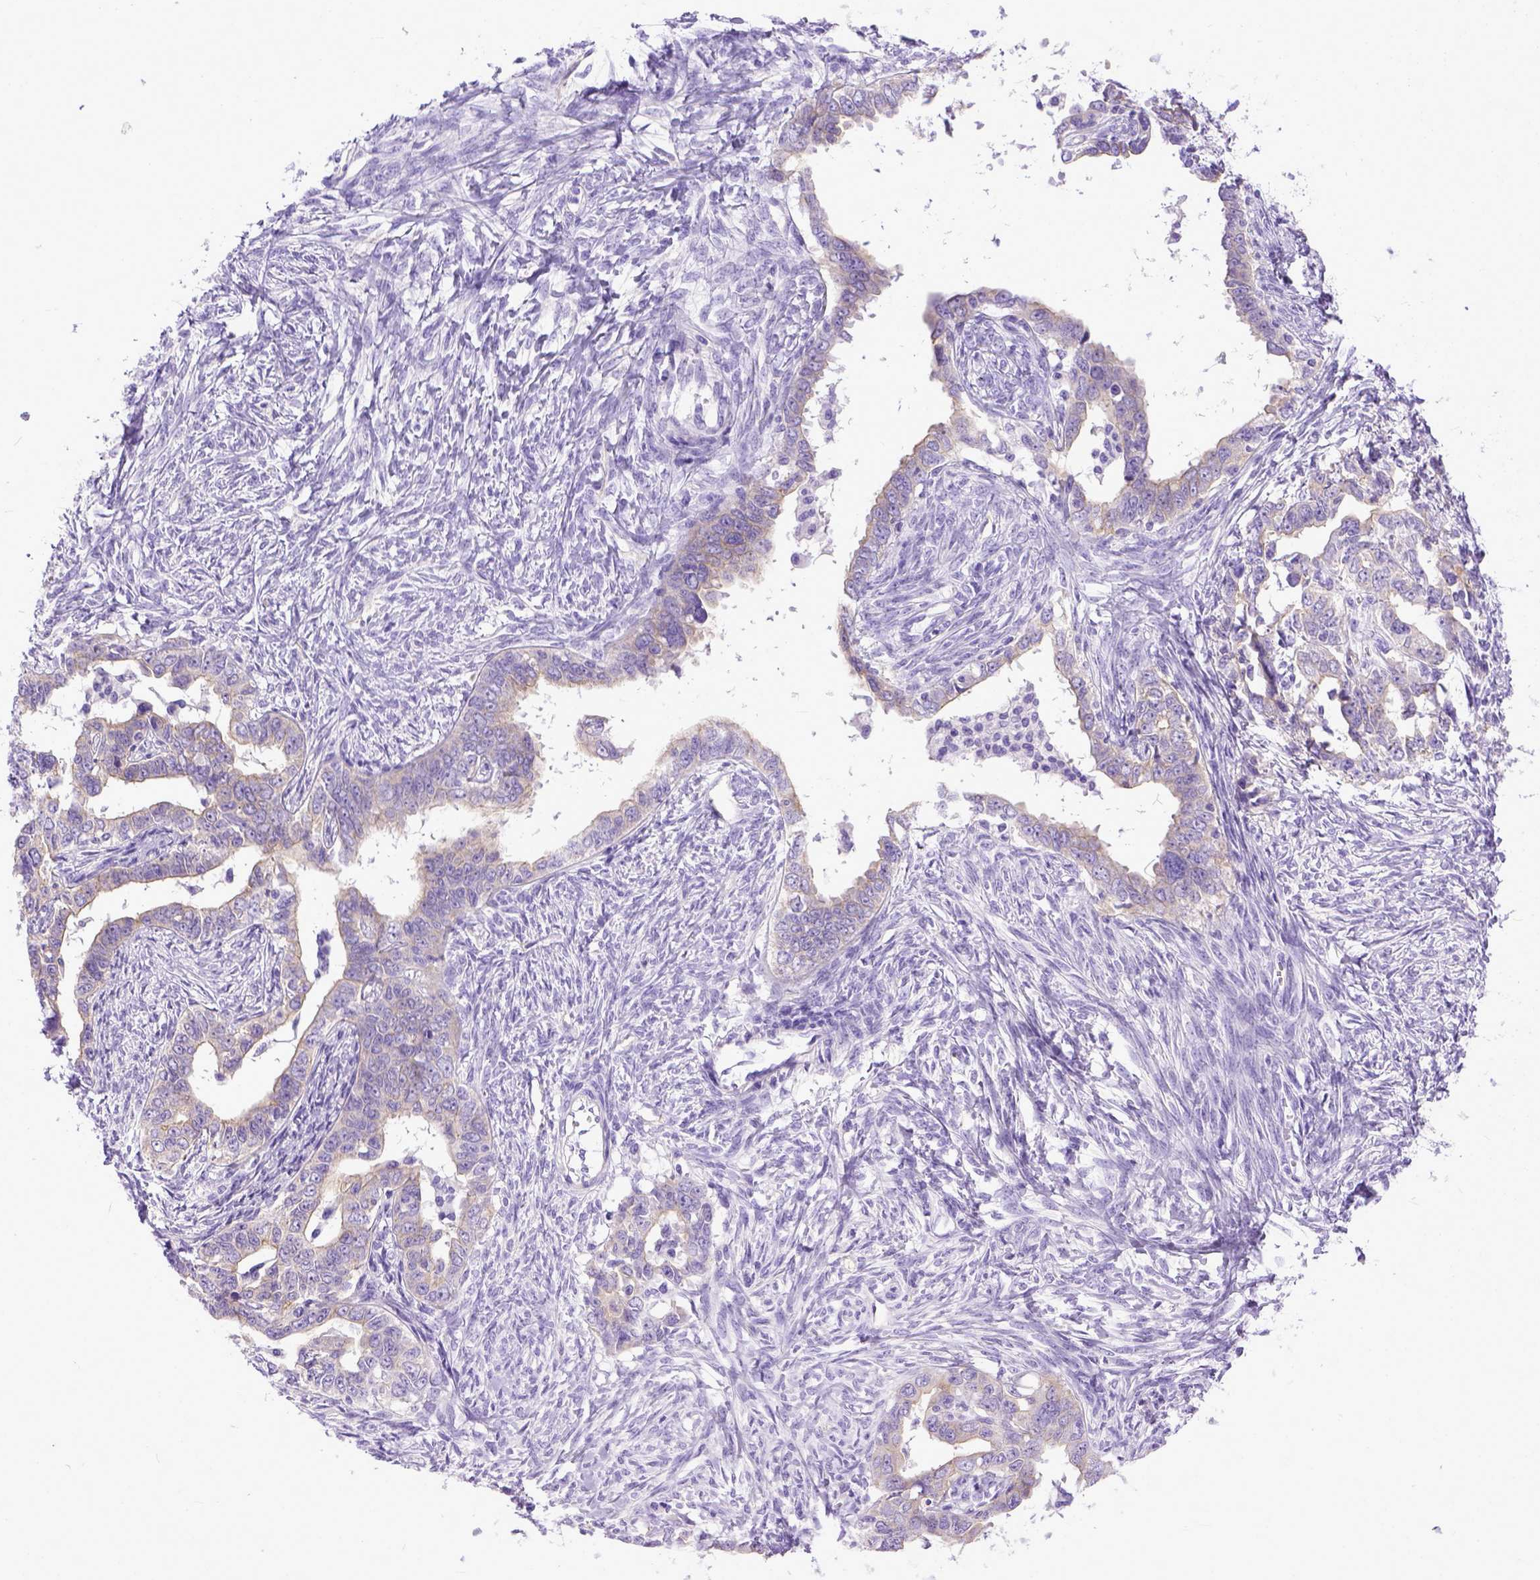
{"staining": {"intensity": "negative", "quantity": "none", "location": "none"}, "tissue": "ovarian cancer", "cell_type": "Tumor cells", "image_type": "cancer", "snomed": [{"axis": "morphology", "description": "Cystadenocarcinoma, serous, NOS"}, {"axis": "topography", "description": "Ovary"}], "caption": "DAB (3,3'-diaminobenzidine) immunohistochemical staining of human ovarian cancer (serous cystadenocarcinoma) exhibits no significant expression in tumor cells.", "gene": "PPL", "patient": {"sex": "female", "age": 69}}